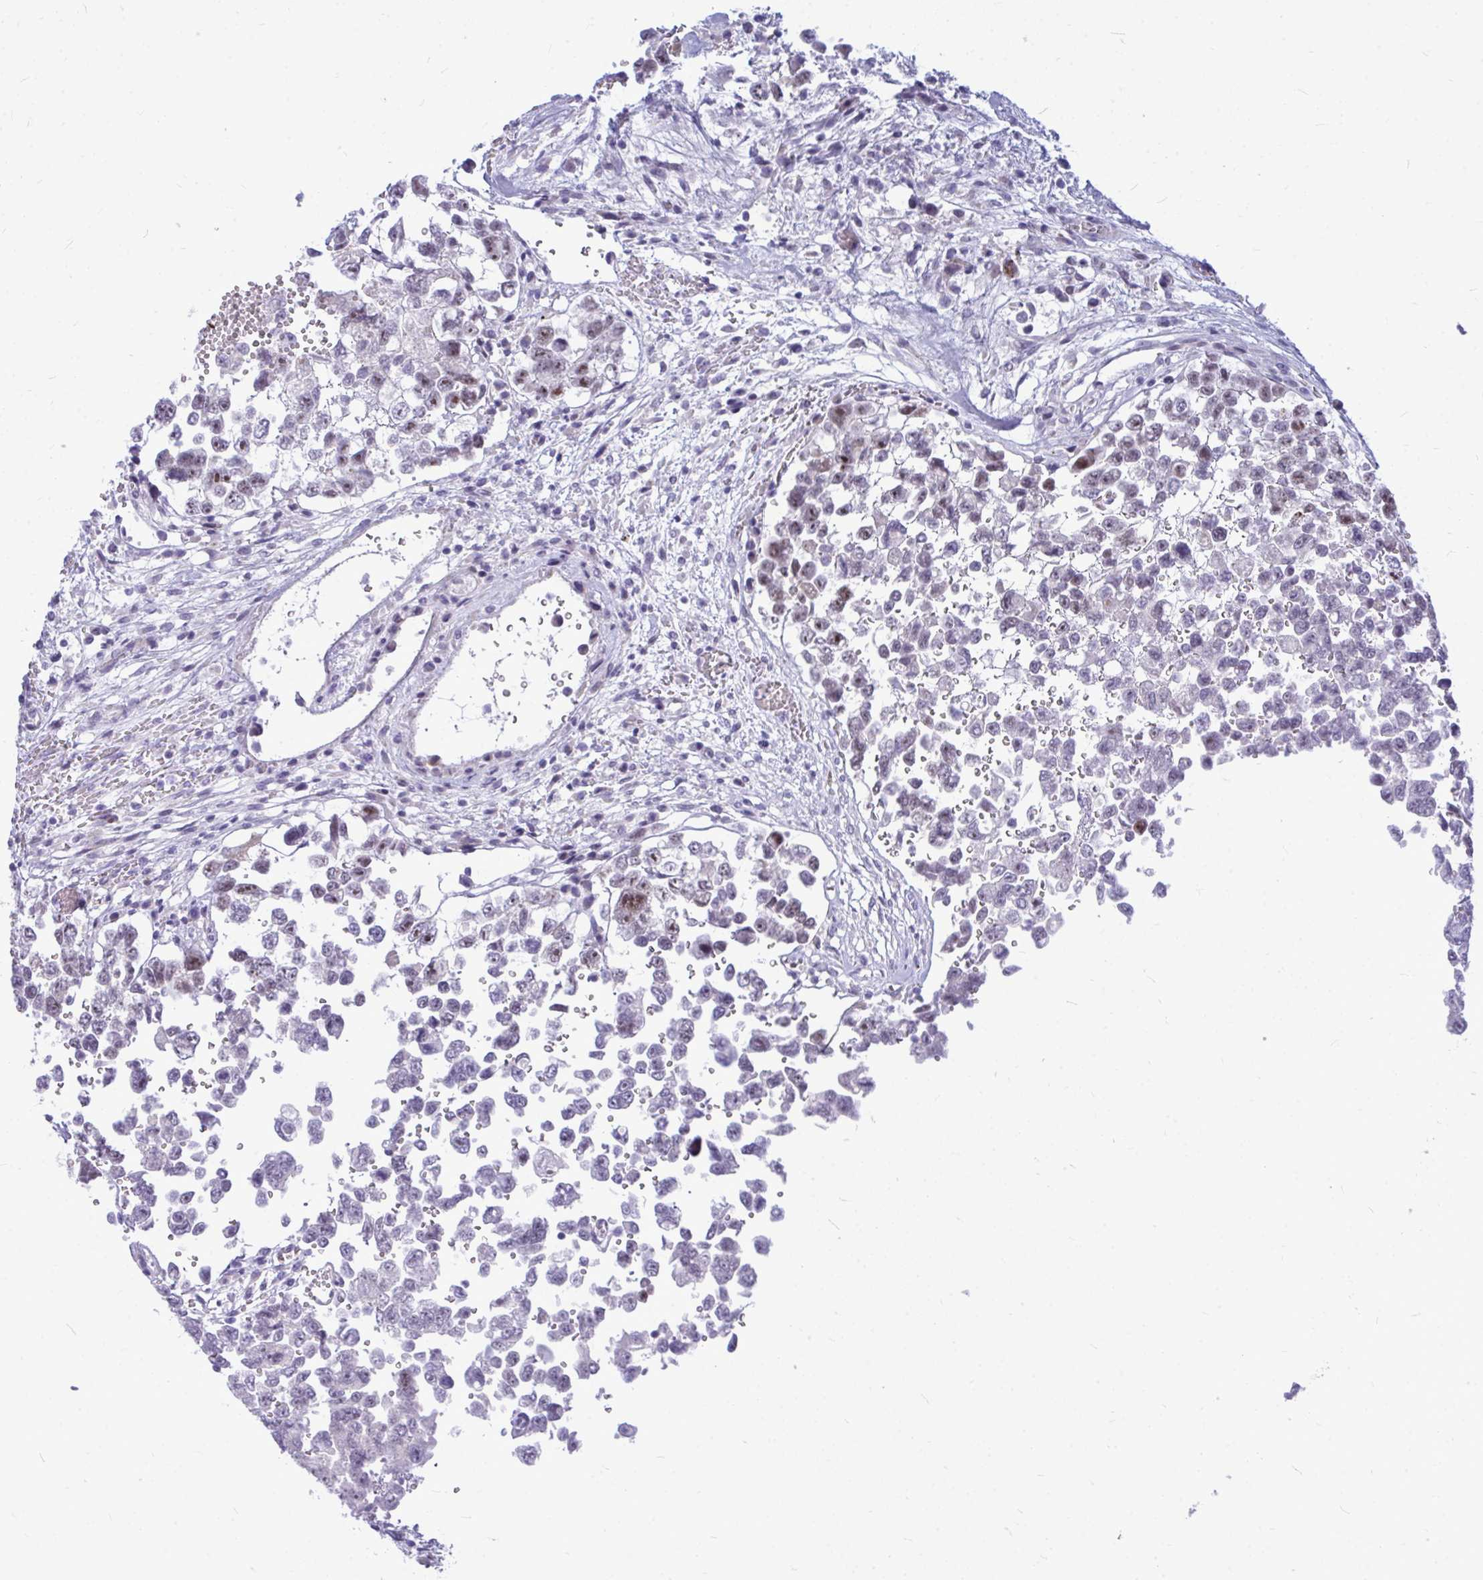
{"staining": {"intensity": "moderate", "quantity": ">75%", "location": "nuclear"}, "tissue": "testis cancer", "cell_type": "Tumor cells", "image_type": "cancer", "snomed": [{"axis": "morphology", "description": "Carcinoma, Embryonal, NOS"}, {"axis": "topography", "description": "Testis"}], "caption": "A high-resolution micrograph shows immunohistochemistry (IHC) staining of testis embryonal carcinoma, which exhibits moderate nuclear positivity in approximately >75% of tumor cells.", "gene": "ZSCAN25", "patient": {"sex": "male", "age": 18}}